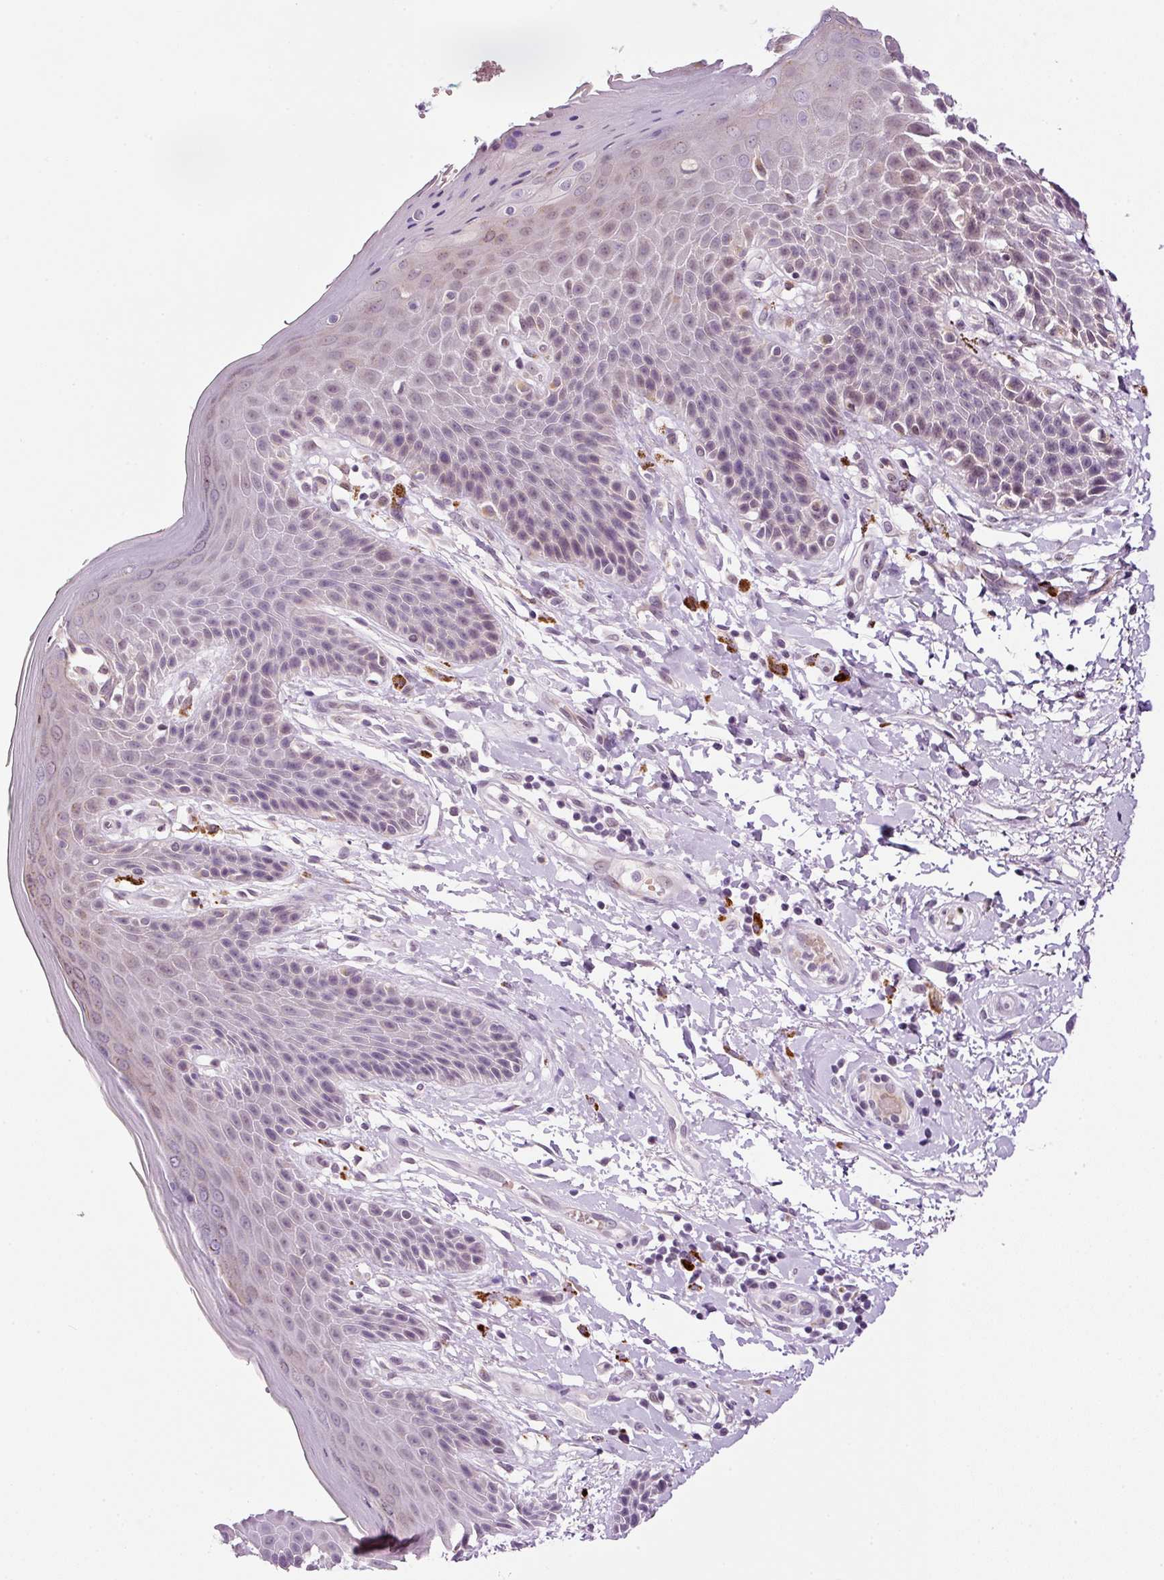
{"staining": {"intensity": "negative", "quantity": "none", "location": "none"}, "tissue": "skin", "cell_type": "Epidermal cells", "image_type": "normal", "snomed": [{"axis": "morphology", "description": "Normal tissue, NOS"}, {"axis": "topography", "description": "Peripheral nerve tissue"}], "caption": "Skin was stained to show a protein in brown. There is no significant positivity in epidermal cells.", "gene": "ZNF639", "patient": {"sex": "male", "age": 51}}